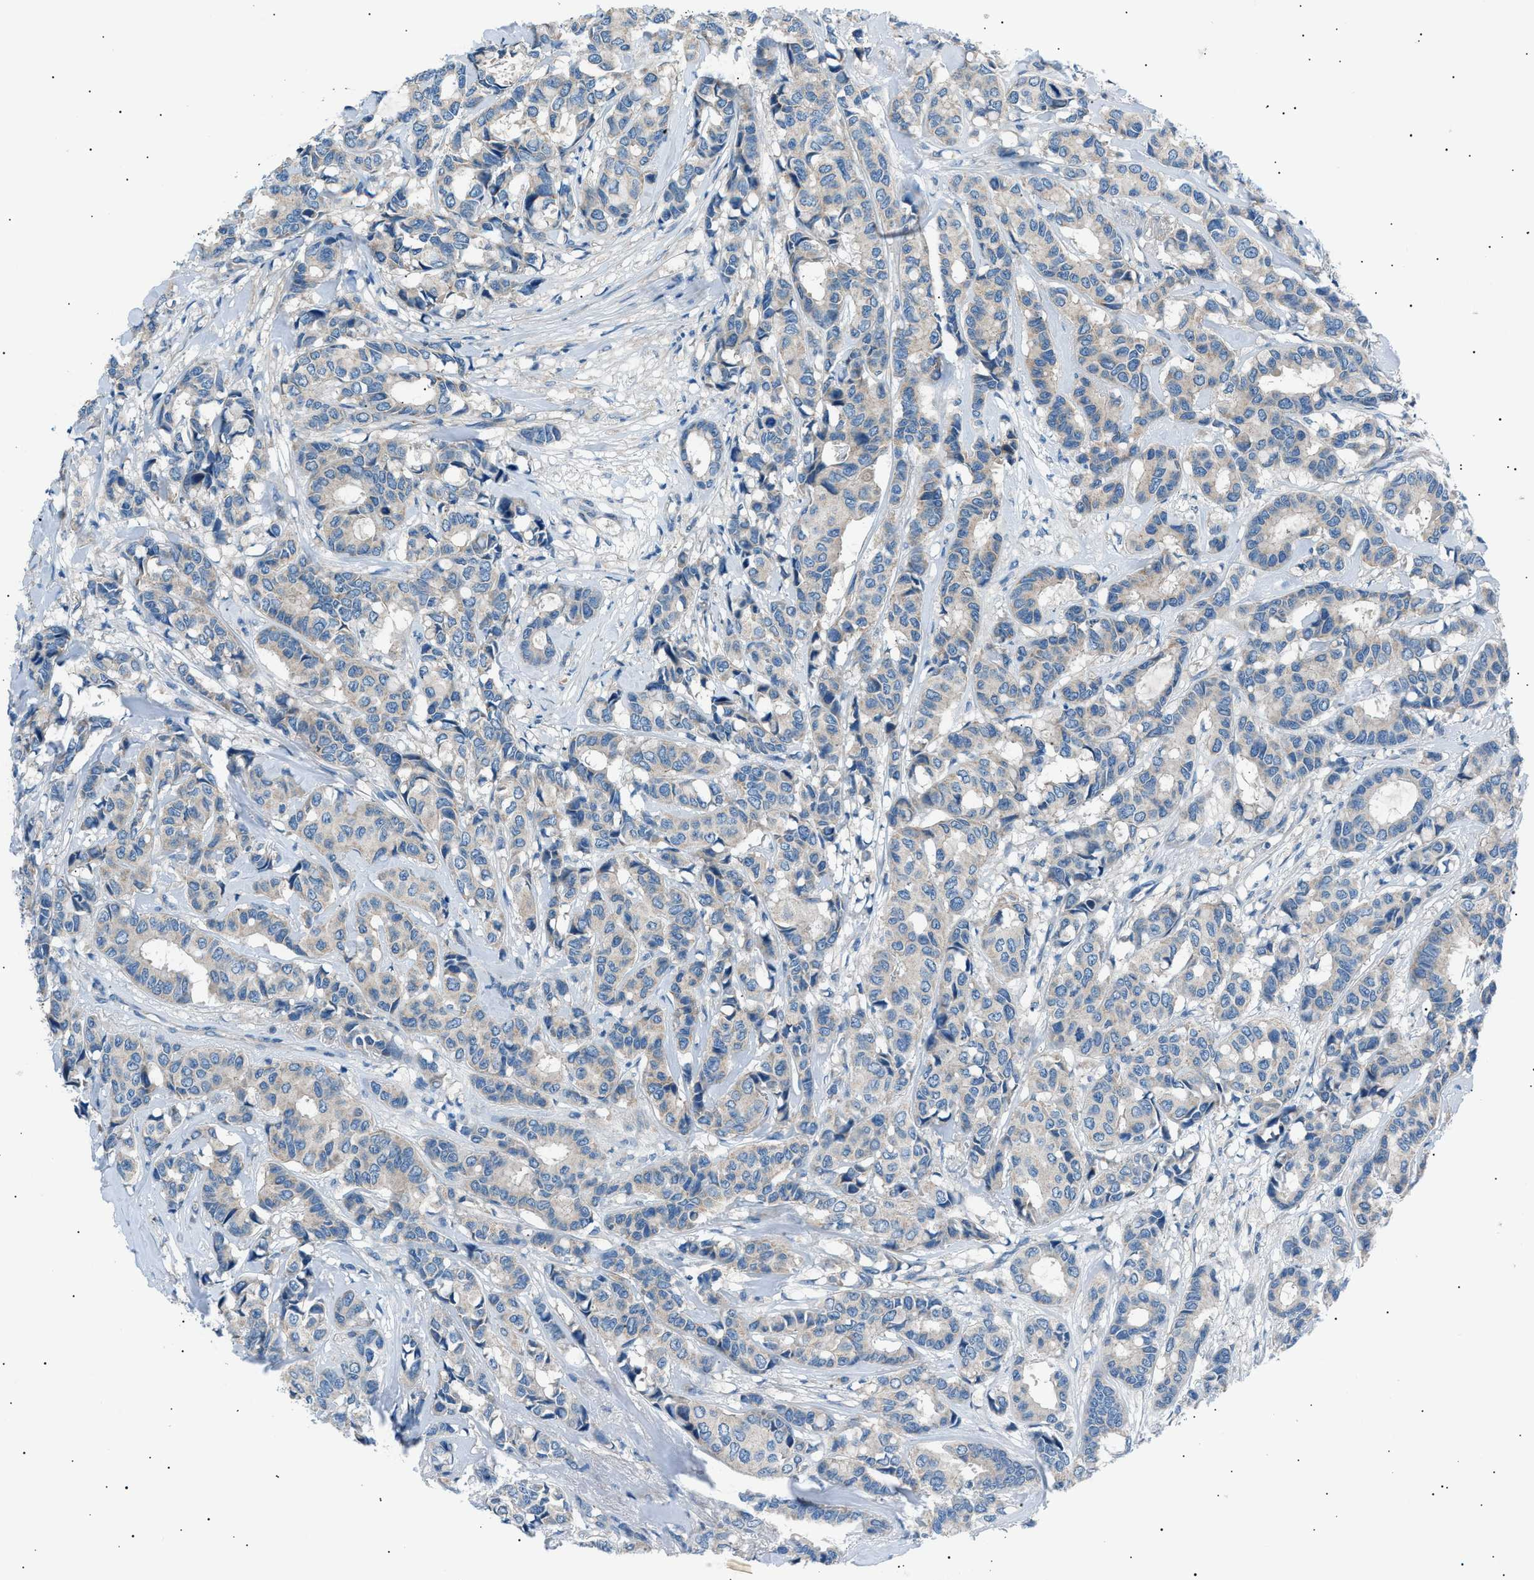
{"staining": {"intensity": "negative", "quantity": "none", "location": "none"}, "tissue": "breast cancer", "cell_type": "Tumor cells", "image_type": "cancer", "snomed": [{"axis": "morphology", "description": "Duct carcinoma"}, {"axis": "topography", "description": "Breast"}], "caption": "Immunohistochemical staining of human breast cancer exhibits no significant staining in tumor cells.", "gene": "LRRC37B", "patient": {"sex": "female", "age": 87}}